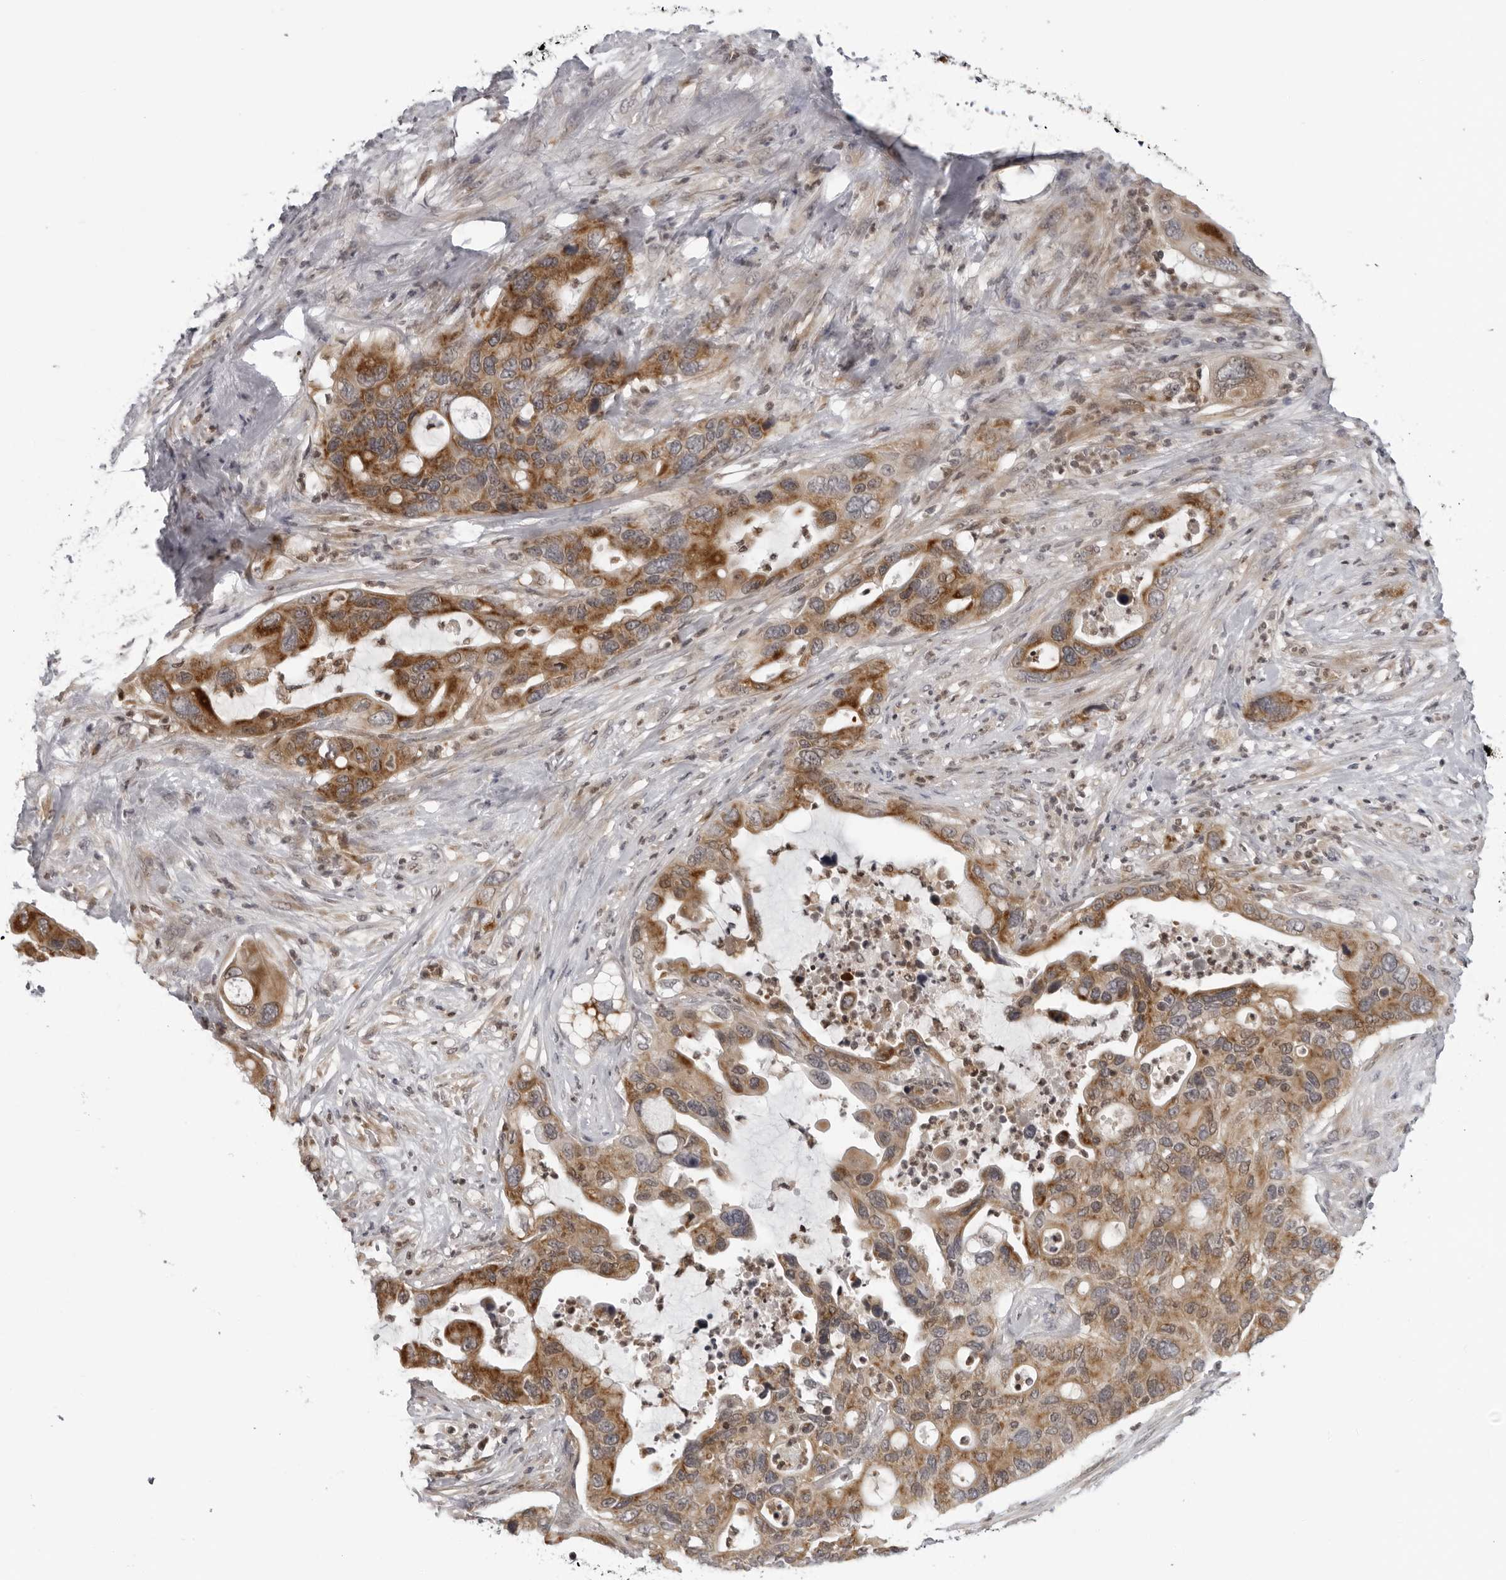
{"staining": {"intensity": "strong", "quantity": ">75%", "location": "cytoplasmic/membranous"}, "tissue": "pancreatic cancer", "cell_type": "Tumor cells", "image_type": "cancer", "snomed": [{"axis": "morphology", "description": "Adenocarcinoma, NOS"}, {"axis": "topography", "description": "Pancreas"}], "caption": "Strong cytoplasmic/membranous staining is present in about >75% of tumor cells in adenocarcinoma (pancreatic). (Stains: DAB in brown, nuclei in blue, Microscopy: brightfield microscopy at high magnification).", "gene": "MRPS15", "patient": {"sex": "female", "age": 71}}